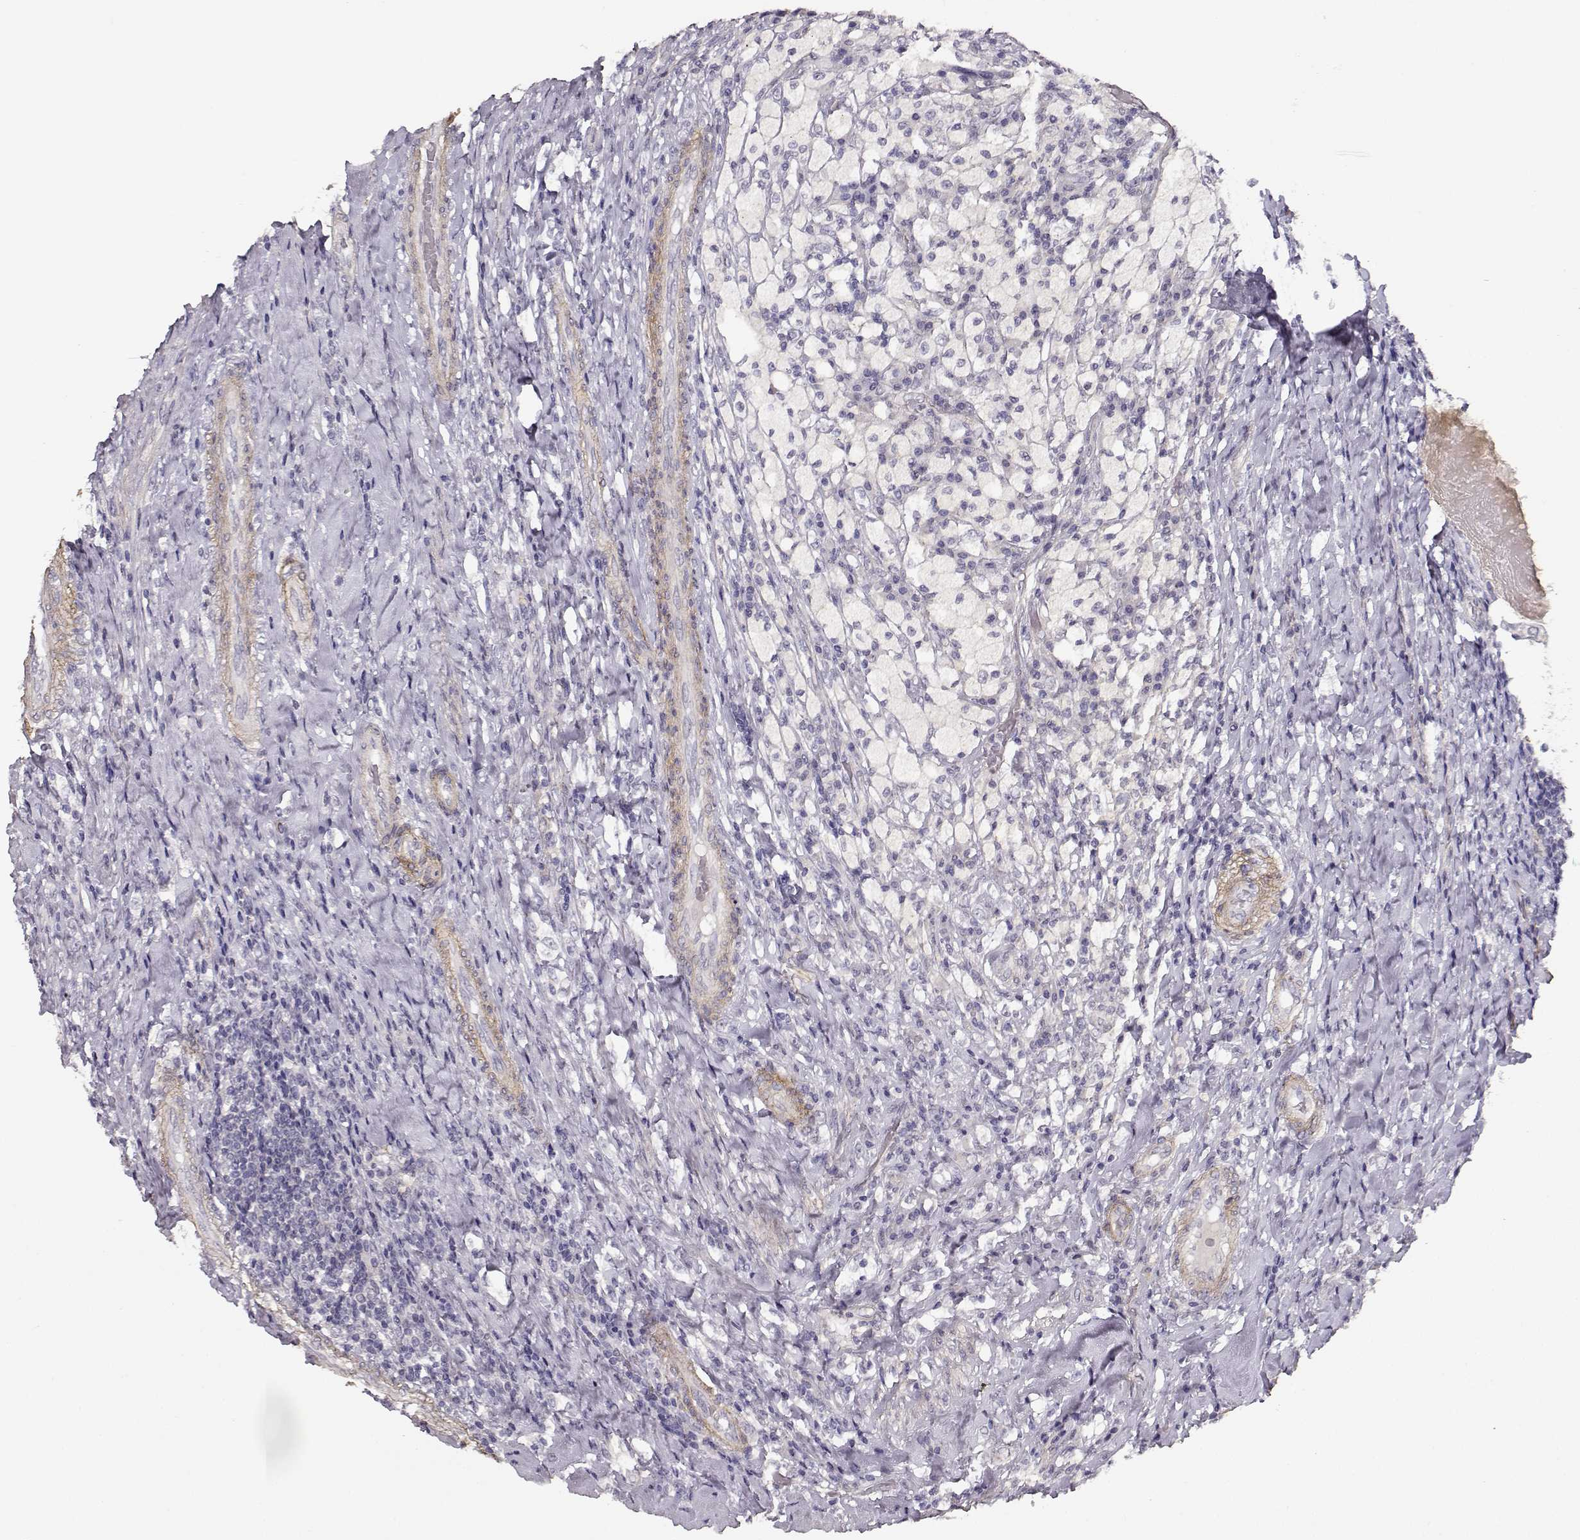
{"staining": {"intensity": "negative", "quantity": "none", "location": "none"}, "tissue": "testis cancer", "cell_type": "Tumor cells", "image_type": "cancer", "snomed": [{"axis": "morphology", "description": "Necrosis, NOS"}, {"axis": "morphology", "description": "Carcinoma, Embryonal, NOS"}, {"axis": "topography", "description": "Testis"}], "caption": "Tumor cells are negative for protein expression in human testis cancer (embryonal carcinoma). Brightfield microscopy of immunohistochemistry stained with DAB (brown) and hematoxylin (blue), captured at high magnification.", "gene": "LAMA5", "patient": {"sex": "male", "age": 19}}